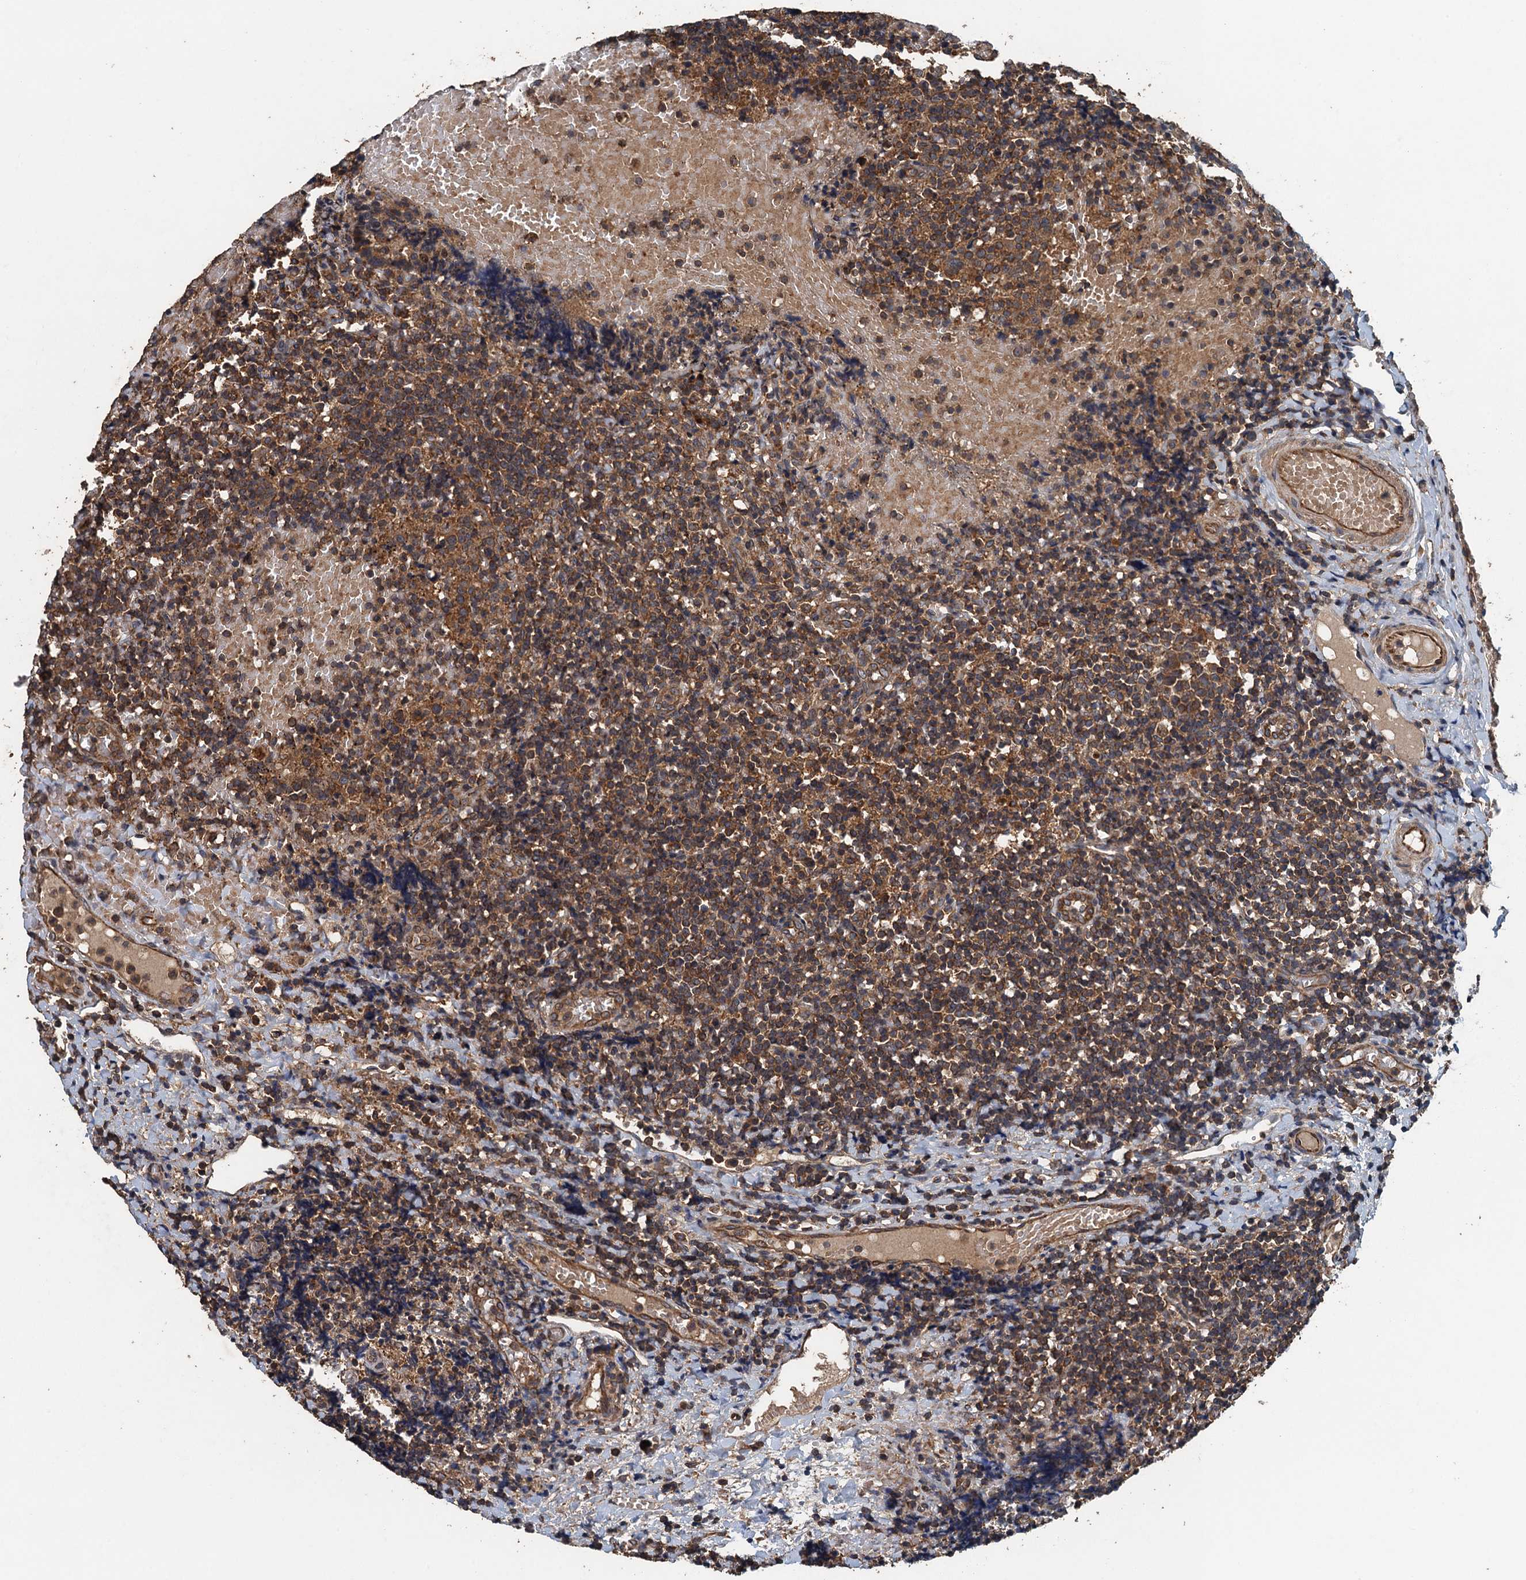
{"staining": {"intensity": "strong", "quantity": ">75%", "location": "cytoplasmic/membranous"}, "tissue": "tonsil", "cell_type": "Germinal center cells", "image_type": "normal", "snomed": [{"axis": "morphology", "description": "Normal tissue, NOS"}, {"axis": "topography", "description": "Tonsil"}], "caption": "Normal tonsil was stained to show a protein in brown. There is high levels of strong cytoplasmic/membranous positivity in approximately >75% of germinal center cells. Using DAB (brown) and hematoxylin (blue) stains, captured at high magnification using brightfield microscopy.", "gene": "BORCS5", "patient": {"sex": "female", "age": 19}}